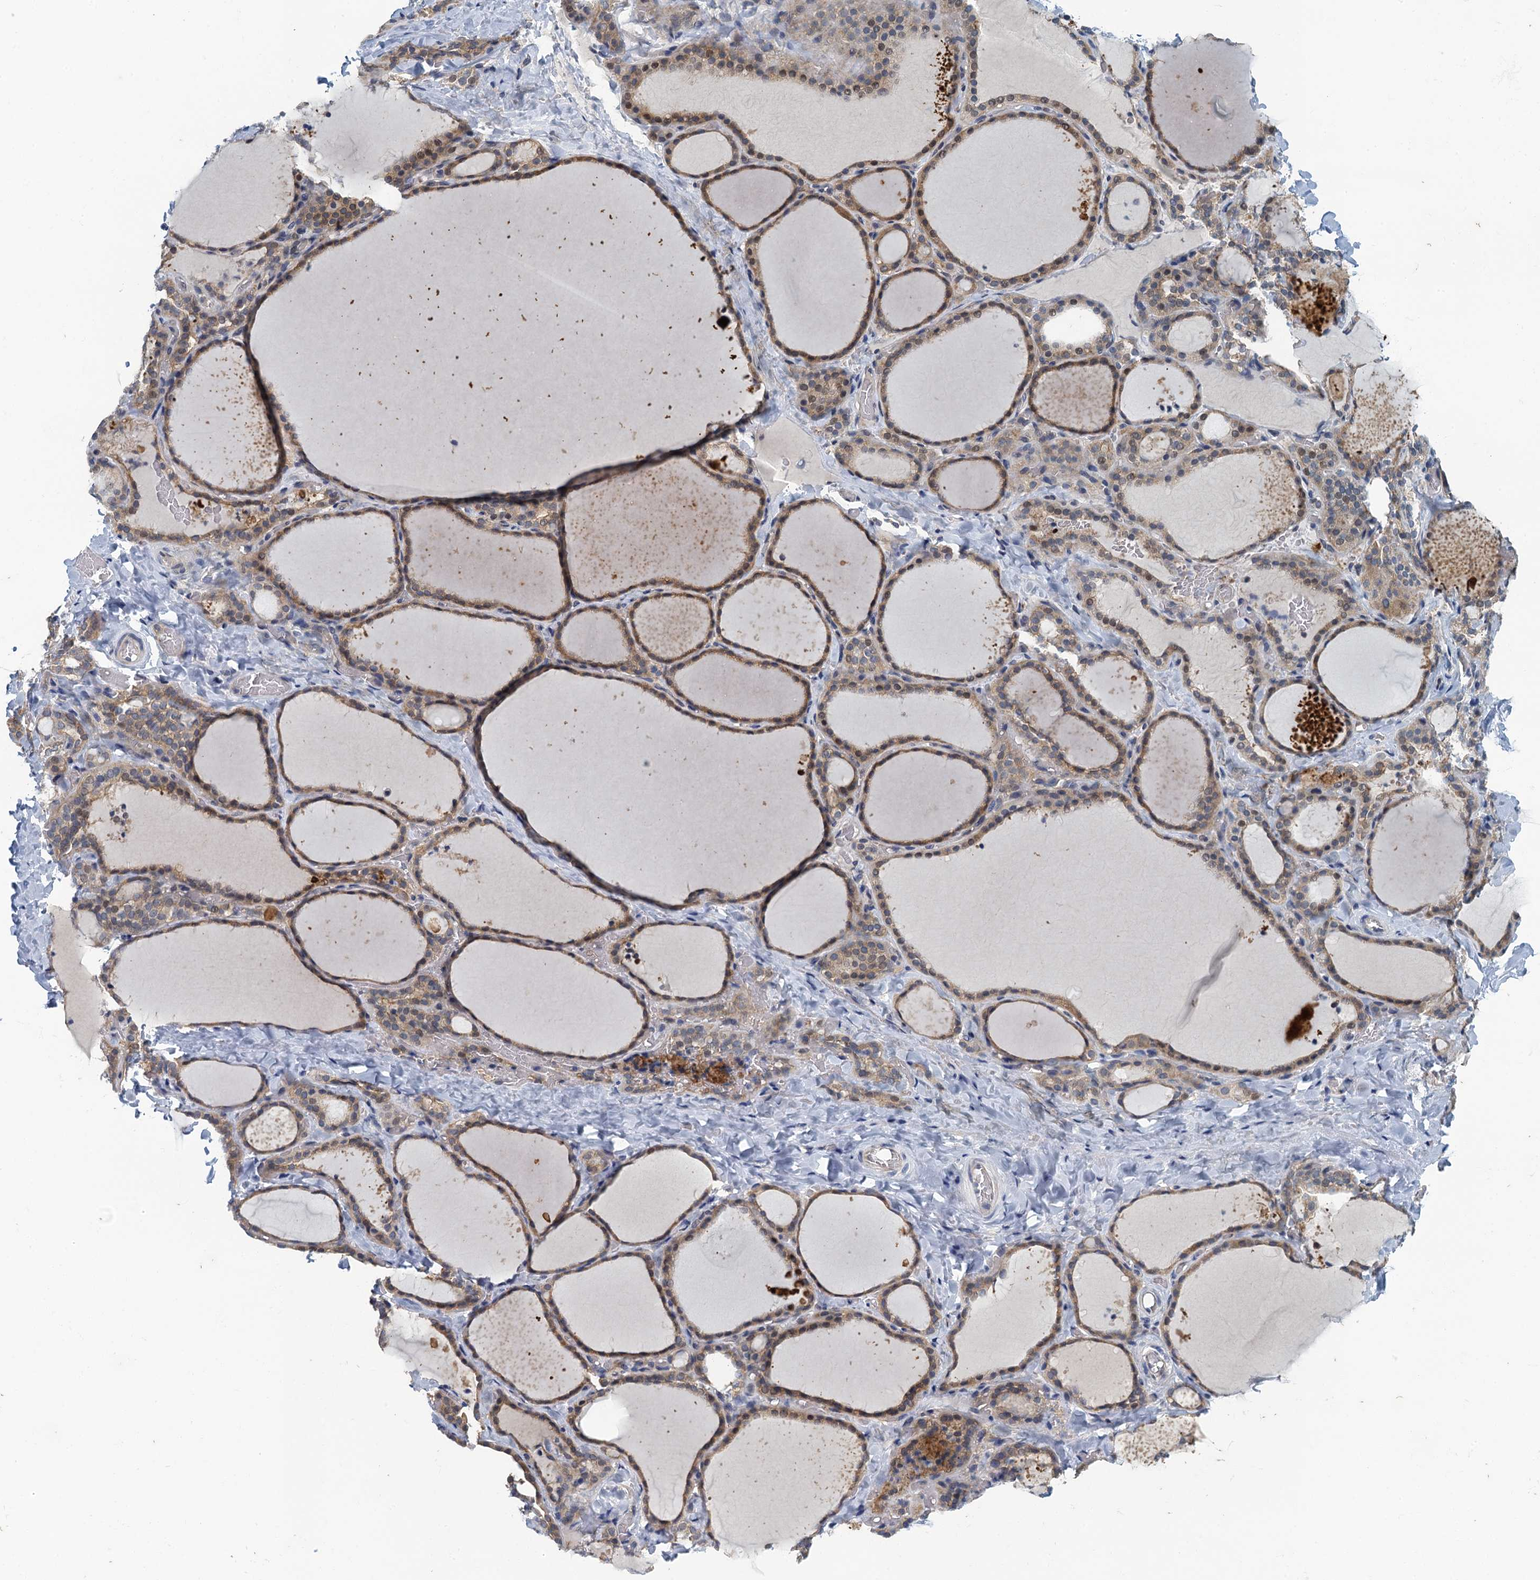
{"staining": {"intensity": "moderate", "quantity": ">75%", "location": "cytoplasmic/membranous"}, "tissue": "thyroid gland", "cell_type": "Glandular cells", "image_type": "normal", "snomed": [{"axis": "morphology", "description": "Normal tissue, NOS"}, {"axis": "topography", "description": "Thyroid gland"}], "caption": "The histopathology image displays a brown stain indicating the presence of a protein in the cytoplasmic/membranous of glandular cells in thyroid gland. Nuclei are stained in blue.", "gene": "NCKAP1L", "patient": {"sex": "female", "age": 22}}